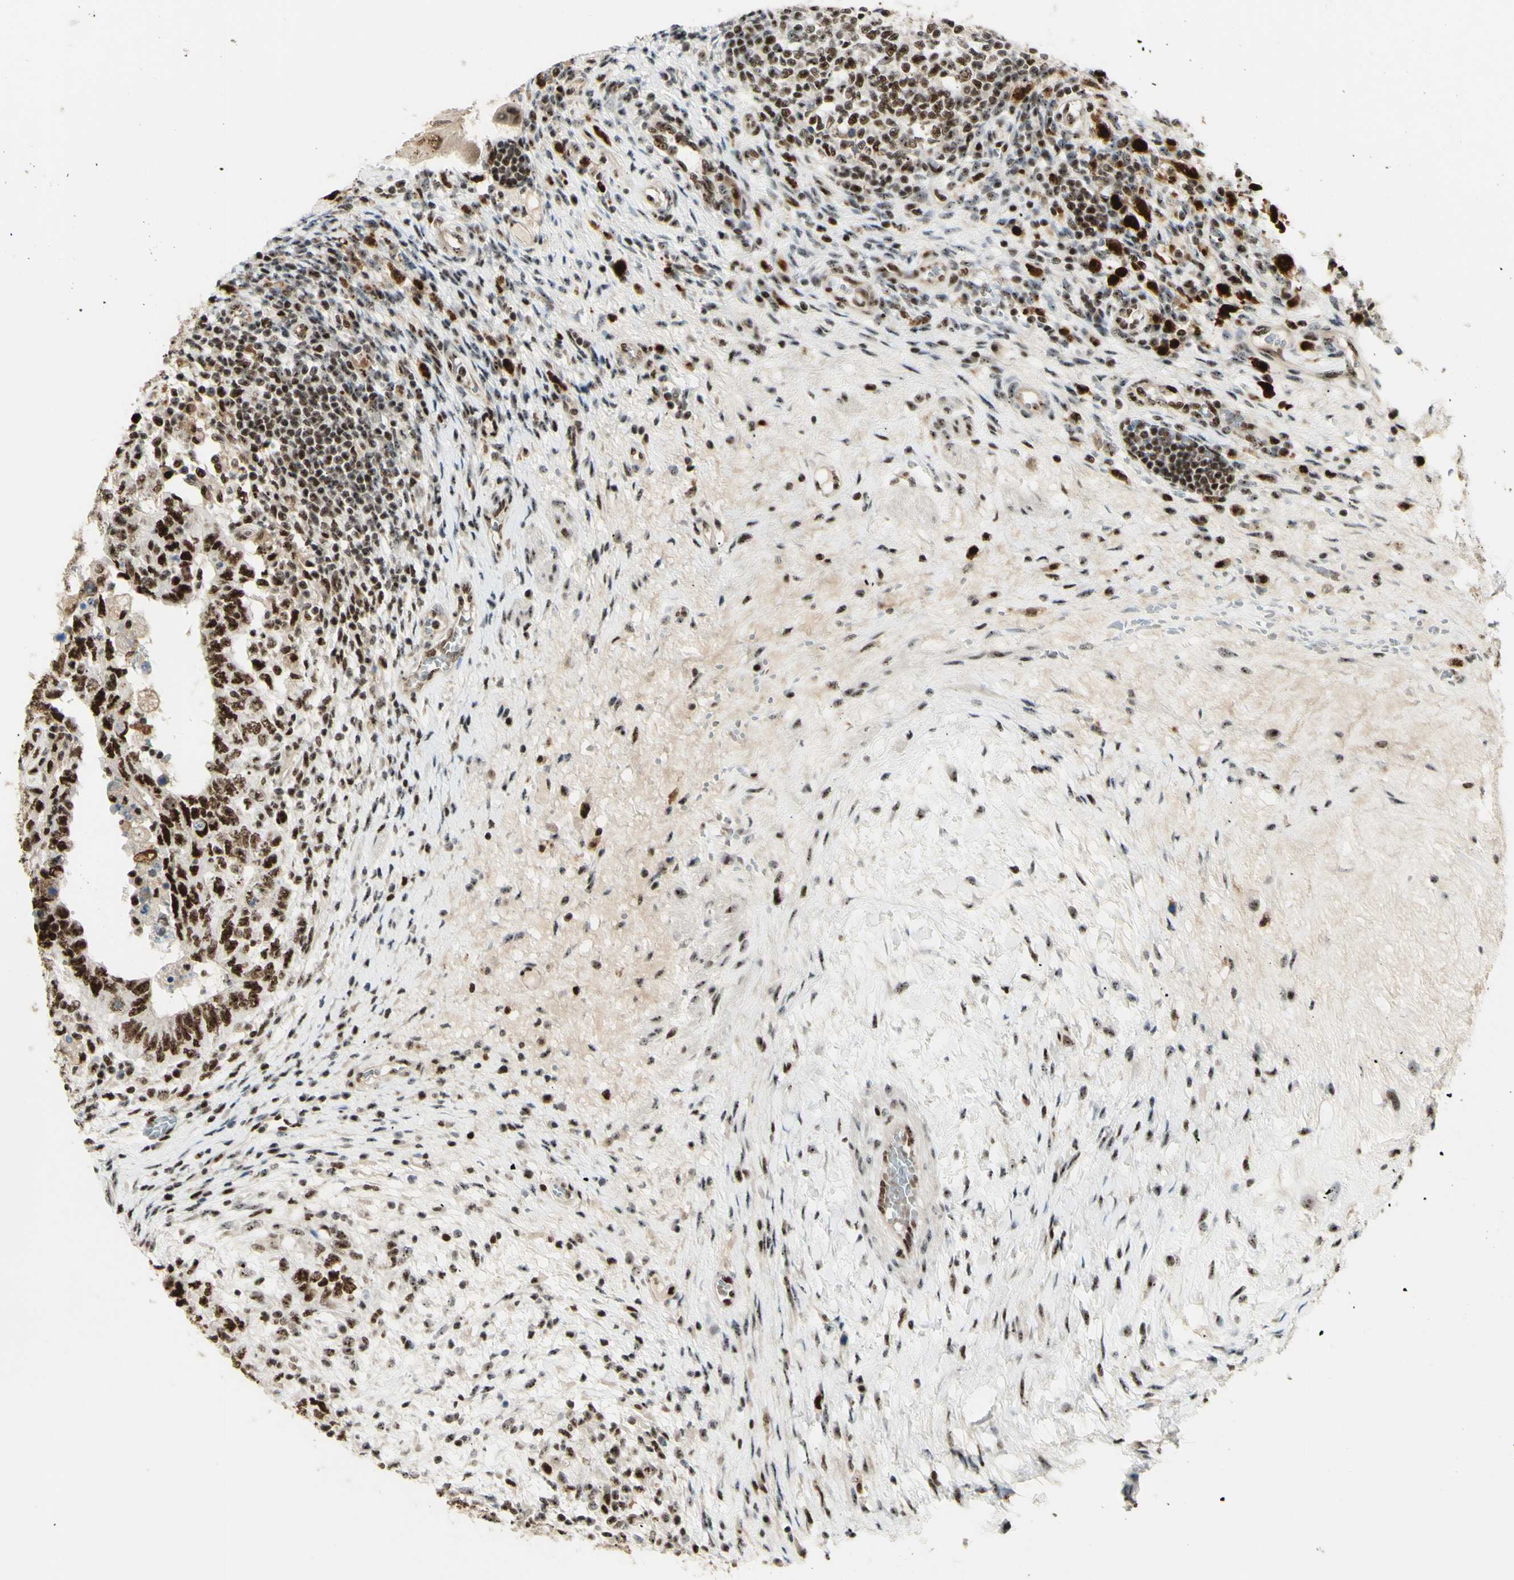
{"staining": {"intensity": "strong", "quantity": ">75%", "location": "nuclear"}, "tissue": "testis cancer", "cell_type": "Tumor cells", "image_type": "cancer", "snomed": [{"axis": "morphology", "description": "Carcinoma, Embryonal, NOS"}, {"axis": "topography", "description": "Testis"}], "caption": "This is an image of immunohistochemistry (IHC) staining of testis embryonal carcinoma, which shows strong positivity in the nuclear of tumor cells.", "gene": "DHX9", "patient": {"sex": "male", "age": 26}}